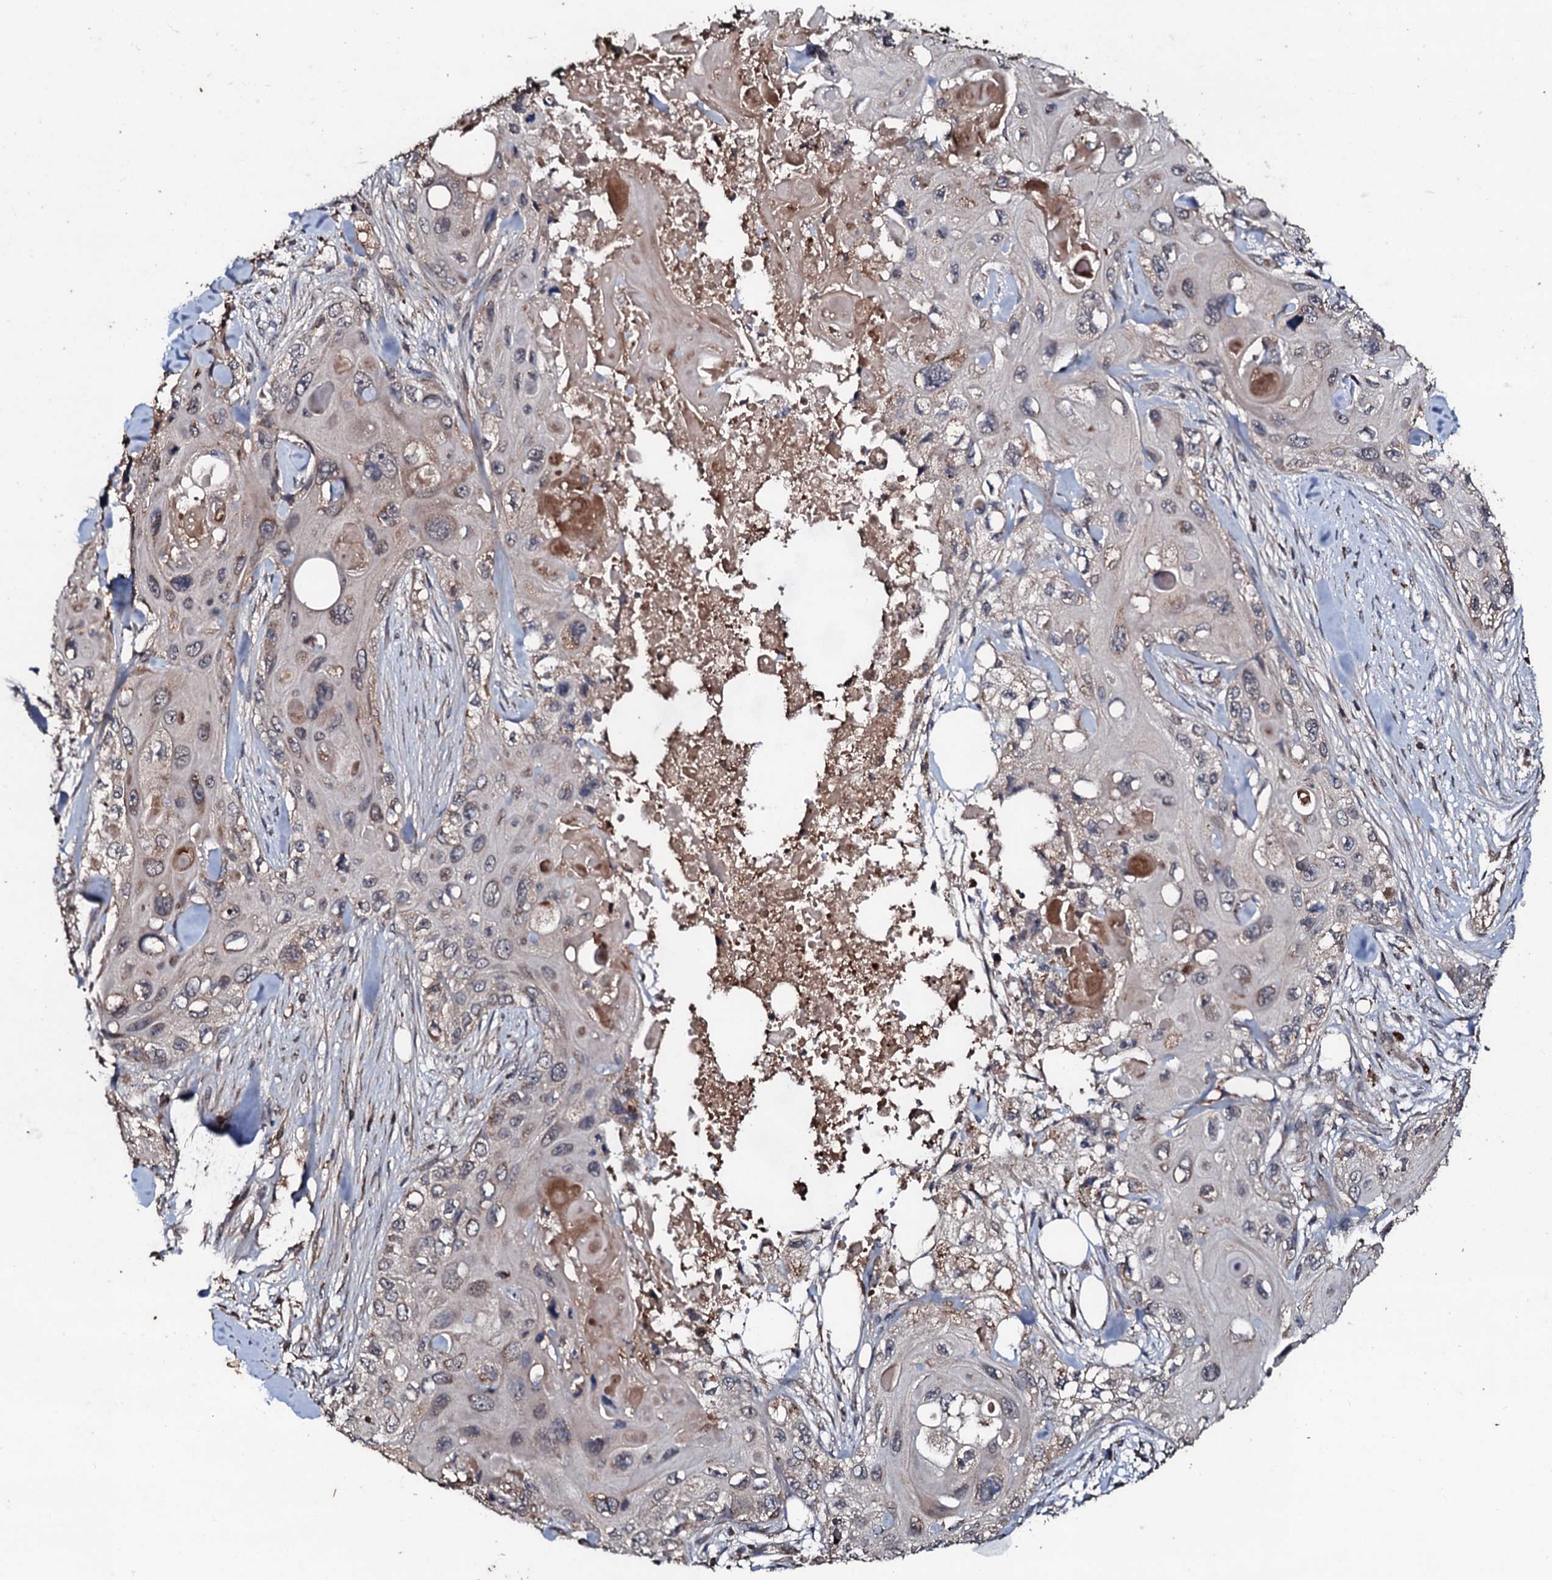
{"staining": {"intensity": "moderate", "quantity": "<25%", "location": "cytoplasmic/membranous"}, "tissue": "skin cancer", "cell_type": "Tumor cells", "image_type": "cancer", "snomed": [{"axis": "morphology", "description": "Normal tissue, NOS"}, {"axis": "morphology", "description": "Squamous cell carcinoma, NOS"}, {"axis": "topography", "description": "Skin"}], "caption": "Immunohistochemical staining of squamous cell carcinoma (skin) exhibits low levels of moderate cytoplasmic/membranous expression in about <25% of tumor cells. The protein is stained brown, and the nuclei are stained in blue (DAB (3,3'-diaminobenzidine) IHC with brightfield microscopy, high magnification).", "gene": "SDHAF2", "patient": {"sex": "male", "age": 72}}